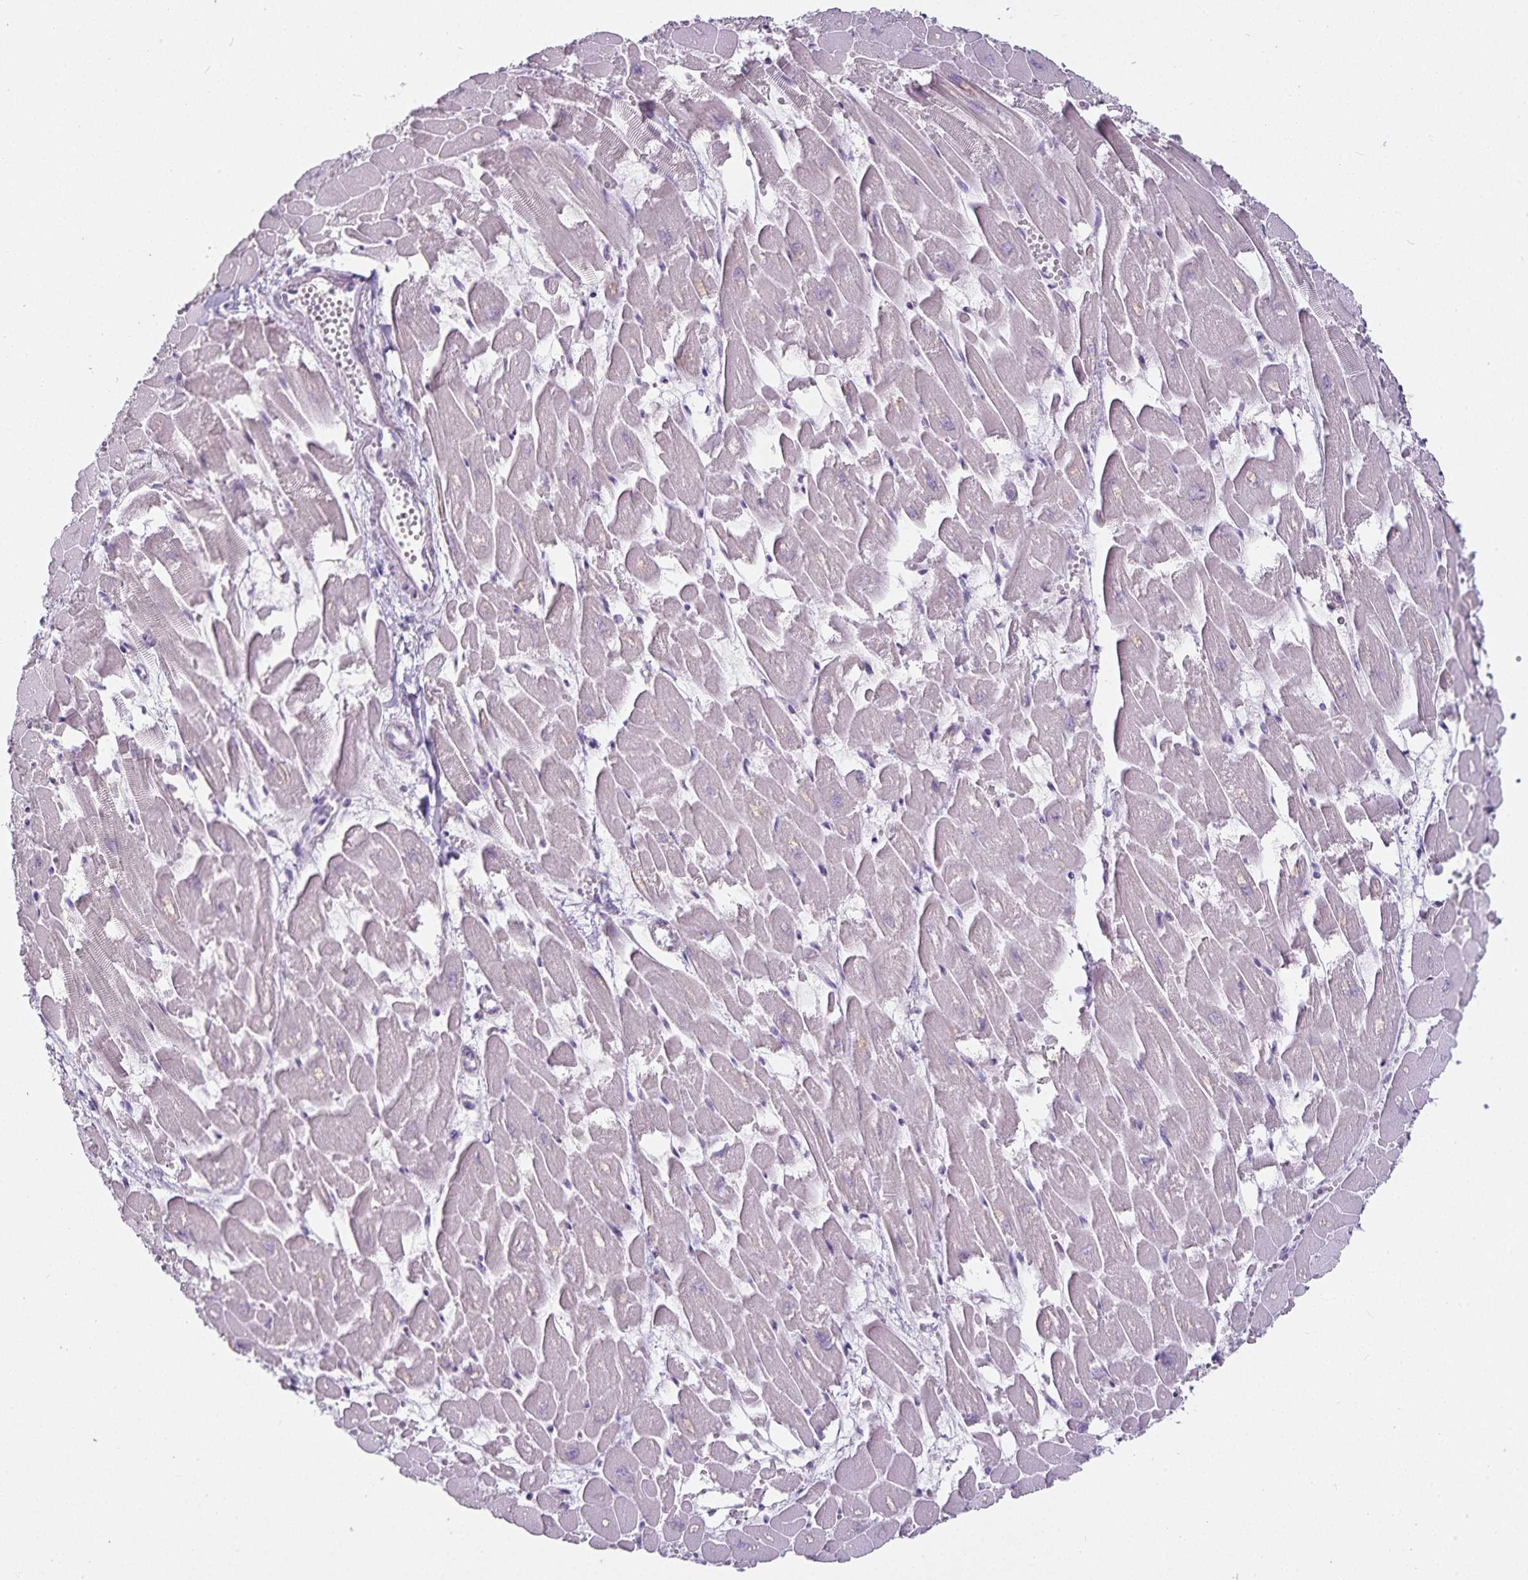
{"staining": {"intensity": "negative", "quantity": "none", "location": "none"}, "tissue": "heart muscle", "cell_type": "Cardiomyocytes", "image_type": "normal", "snomed": [{"axis": "morphology", "description": "Normal tissue, NOS"}, {"axis": "topography", "description": "Heart"}], "caption": "The immunohistochemistry histopathology image has no significant expression in cardiomyocytes of heart muscle.", "gene": "CA12", "patient": {"sex": "female", "age": 52}}